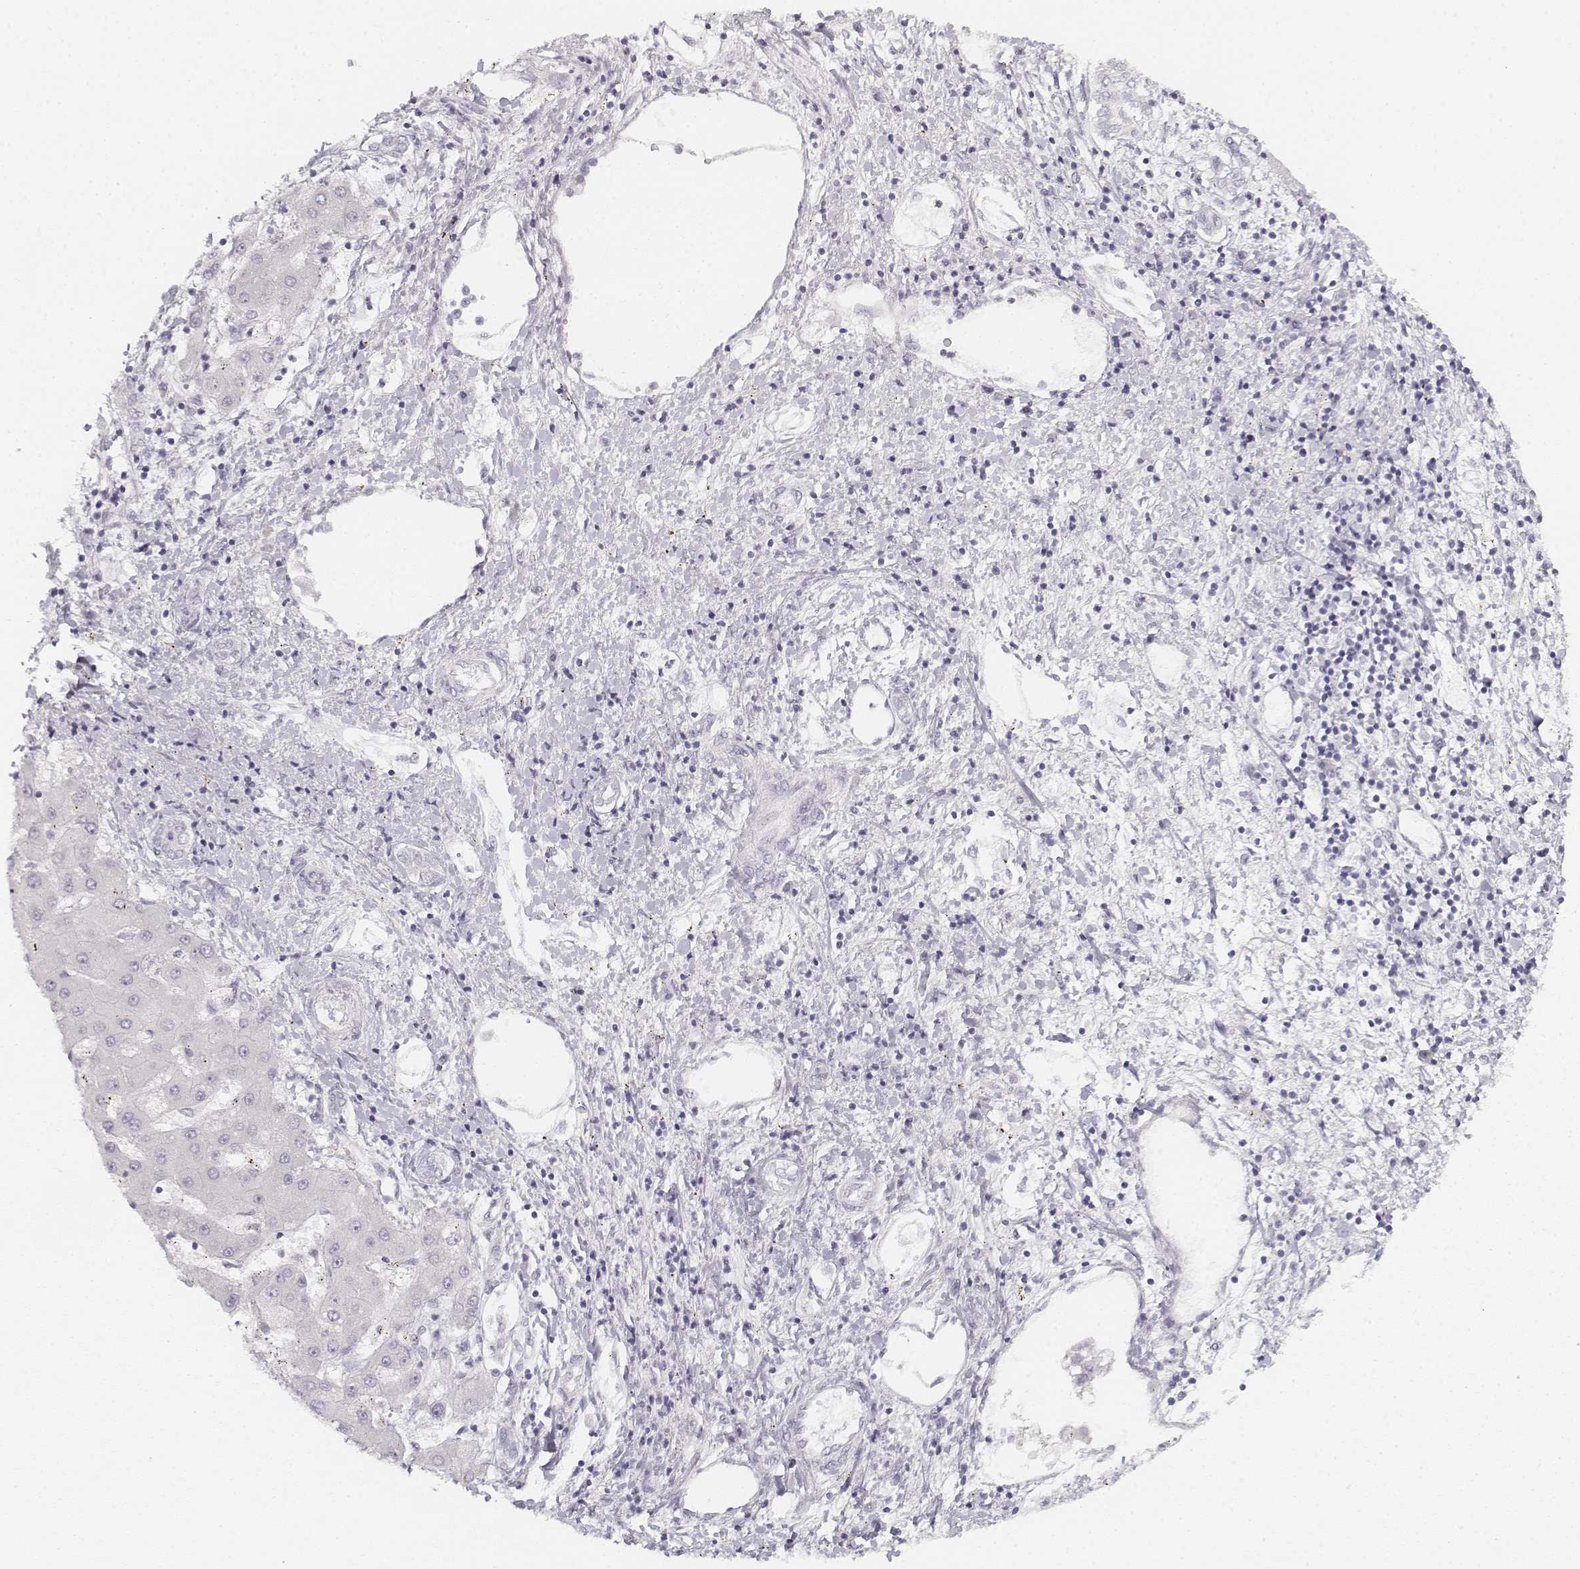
{"staining": {"intensity": "negative", "quantity": "none", "location": "none"}, "tissue": "liver cancer", "cell_type": "Tumor cells", "image_type": "cancer", "snomed": [{"axis": "morphology", "description": "Carcinoma, Hepatocellular, NOS"}, {"axis": "topography", "description": "Liver"}], "caption": "Tumor cells are negative for protein expression in human liver hepatocellular carcinoma.", "gene": "KRTAP2-1", "patient": {"sex": "male", "age": 56}}